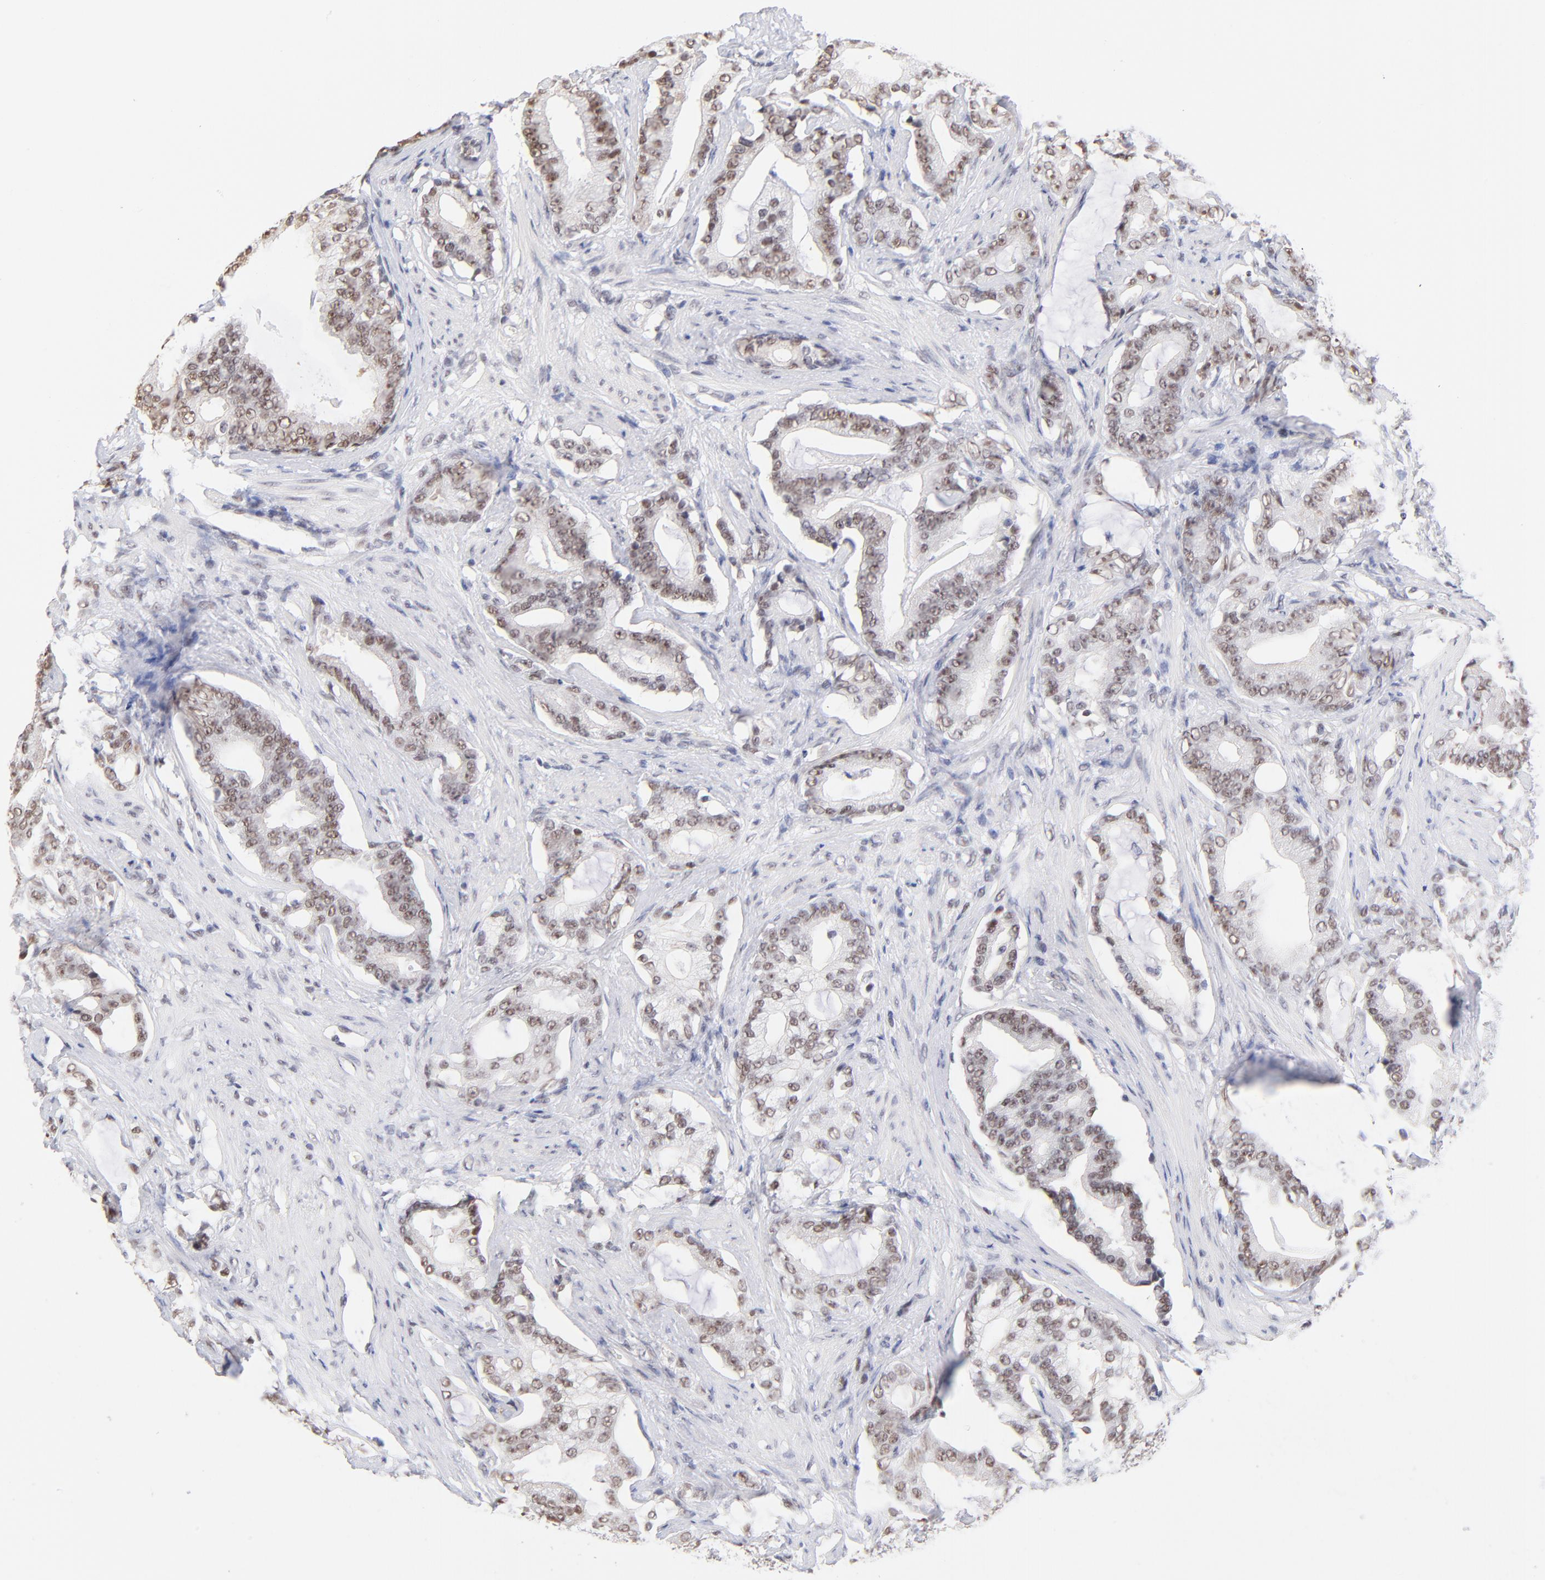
{"staining": {"intensity": "moderate", "quantity": ">75%", "location": "nuclear"}, "tissue": "prostate cancer", "cell_type": "Tumor cells", "image_type": "cancer", "snomed": [{"axis": "morphology", "description": "Adenocarcinoma, Low grade"}, {"axis": "topography", "description": "Prostate"}], "caption": "IHC (DAB (3,3'-diaminobenzidine)) staining of prostate low-grade adenocarcinoma reveals moderate nuclear protein staining in about >75% of tumor cells. (brown staining indicates protein expression, while blue staining denotes nuclei).", "gene": "ZNF74", "patient": {"sex": "male", "age": 58}}